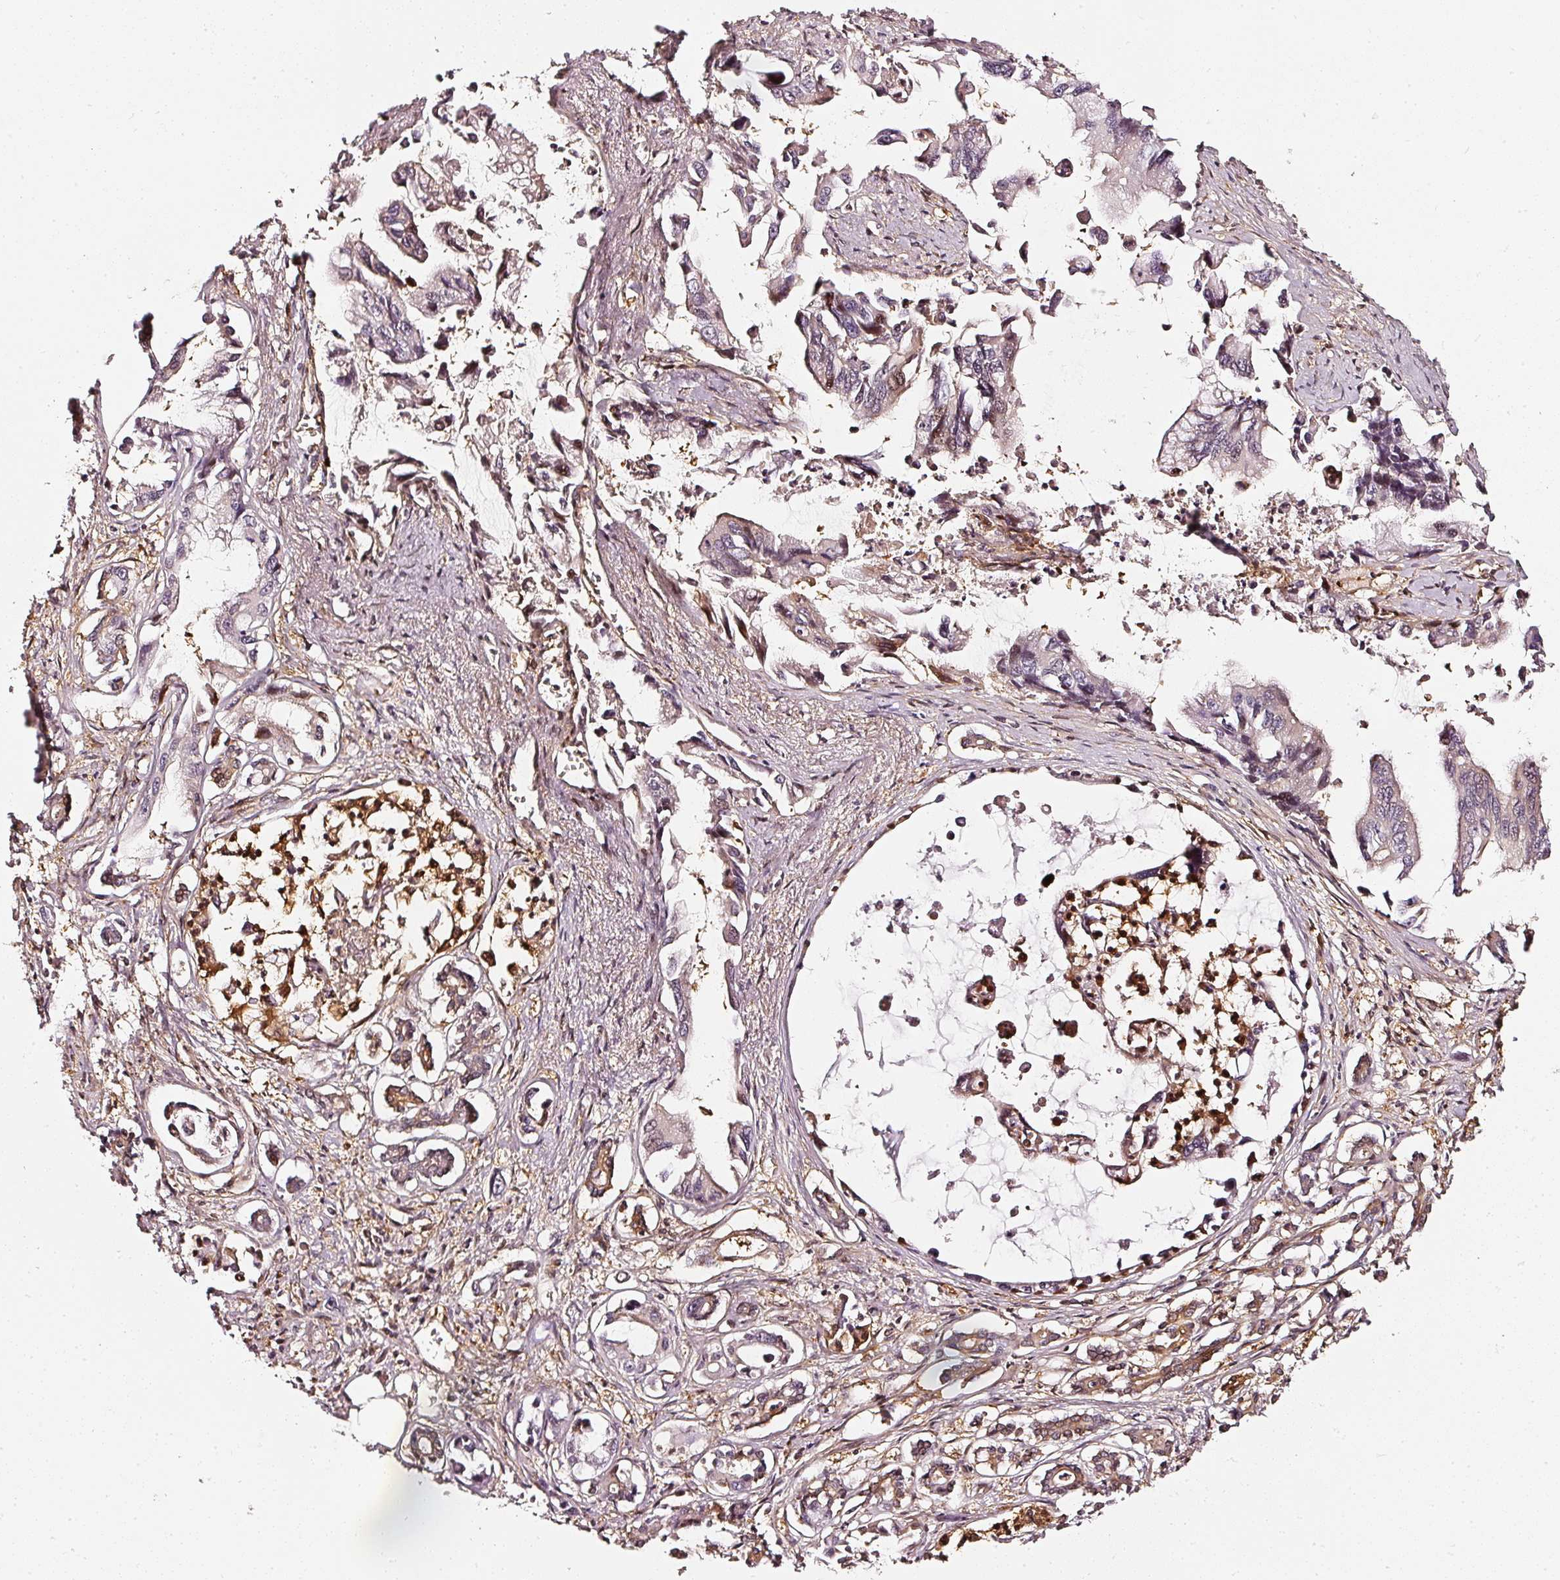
{"staining": {"intensity": "moderate", "quantity": "<25%", "location": "cytoplasmic/membranous,nuclear"}, "tissue": "pancreatic cancer", "cell_type": "Tumor cells", "image_type": "cancer", "snomed": [{"axis": "morphology", "description": "Adenocarcinoma, NOS"}, {"axis": "topography", "description": "Pancreas"}], "caption": "Pancreatic adenocarcinoma stained for a protein (brown) displays moderate cytoplasmic/membranous and nuclear positive expression in about <25% of tumor cells.", "gene": "ASMTL", "patient": {"sex": "male", "age": 84}}